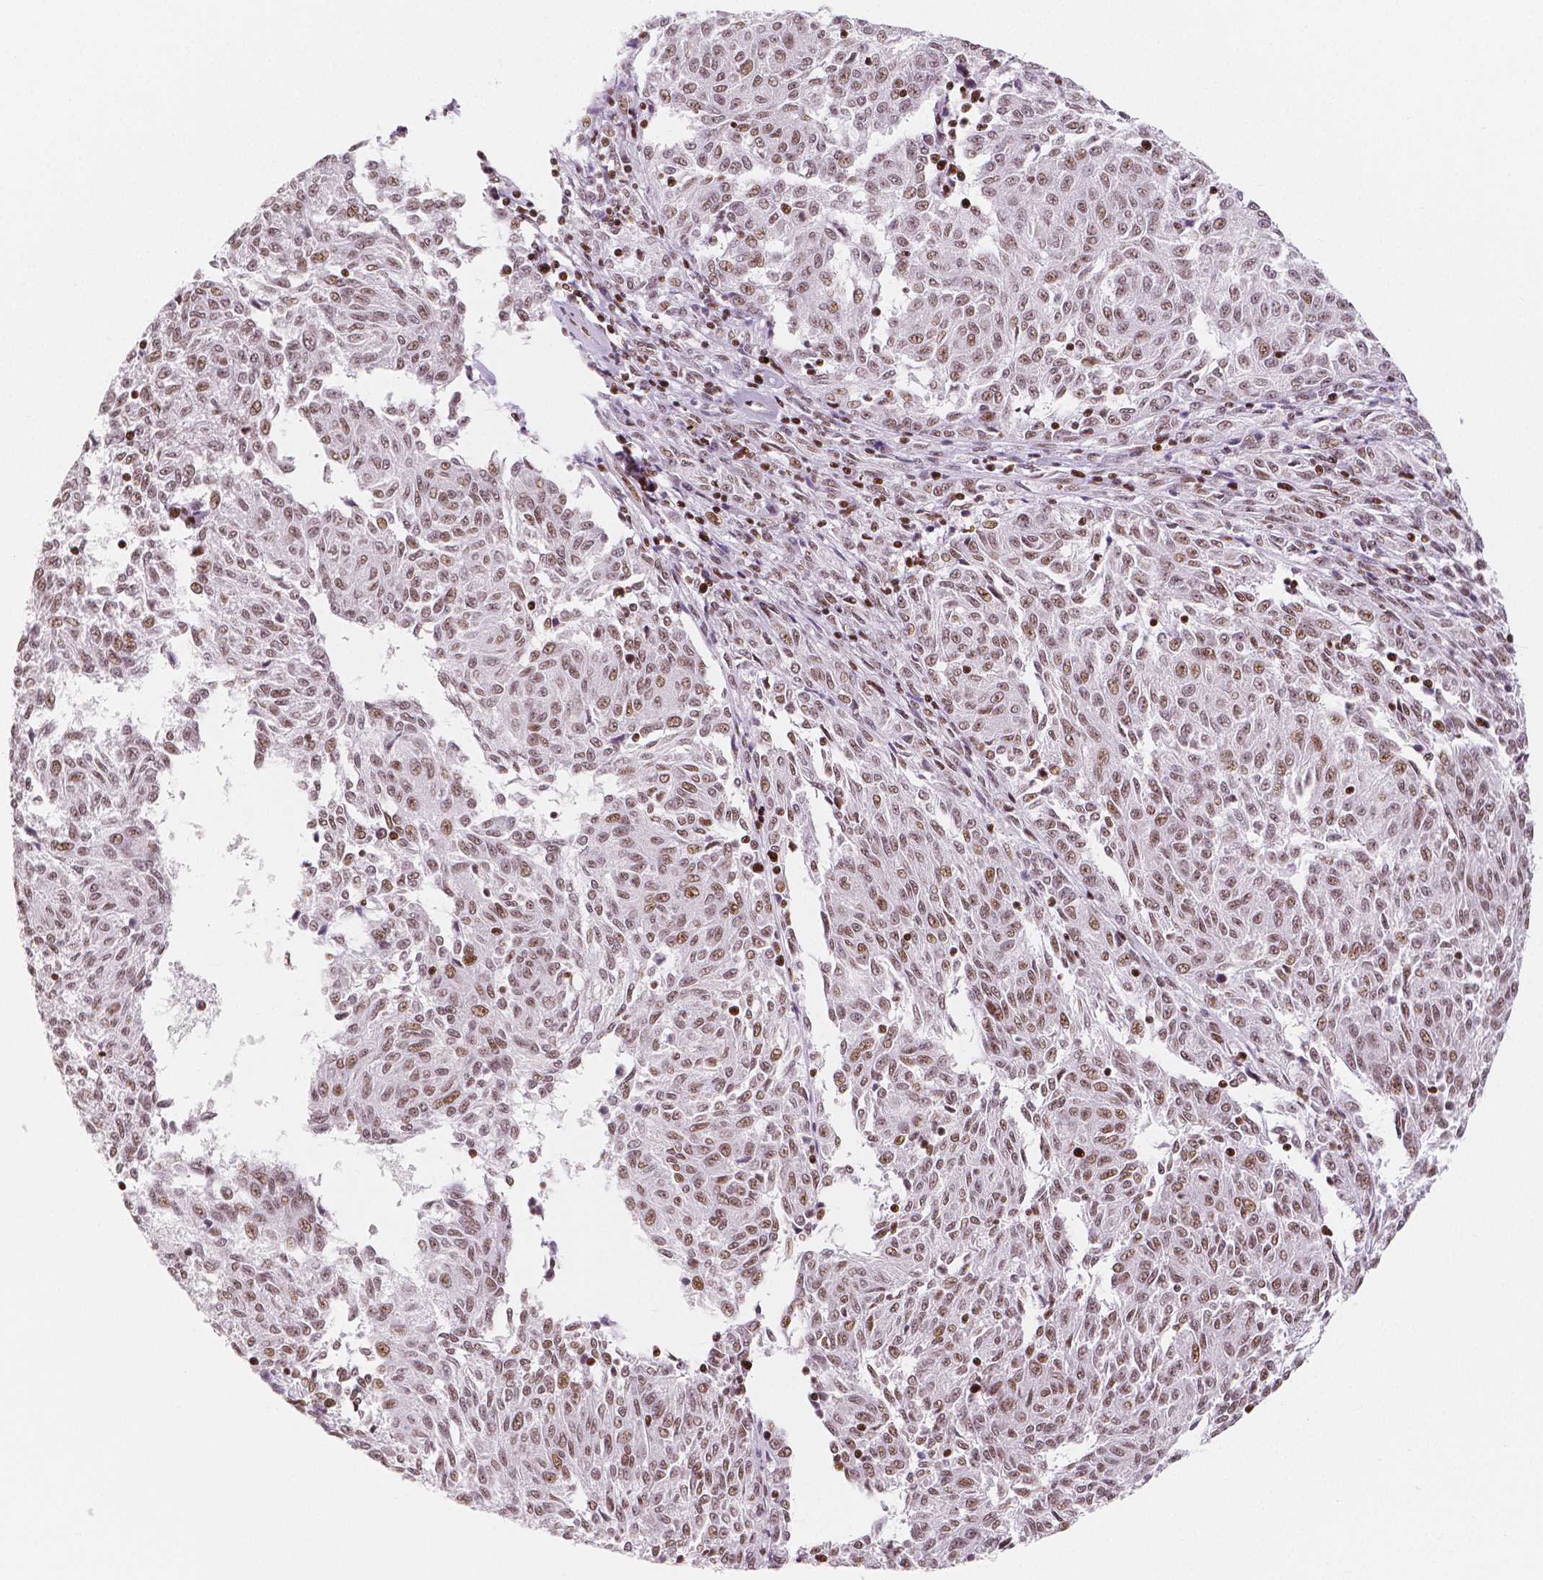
{"staining": {"intensity": "moderate", "quantity": "25%-75%", "location": "nuclear"}, "tissue": "melanoma", "cell_type": "Tumor cells", "image_type": "cancer", "snomed": [{"axis": "morphology", "description": "Malignant melanoma, NOS"}, {"axis": "topography", "description": "Skin"}], "caption": "Immunohistochemistry (IHC) of malignant melanoma reveals medium levels of moderate nuclear positivity in approximately 25%-75% of tumor cells. Nuclei are stained in blue.", "gene": "HDAC1", "patient": {"sex": "female", "age": 72}}